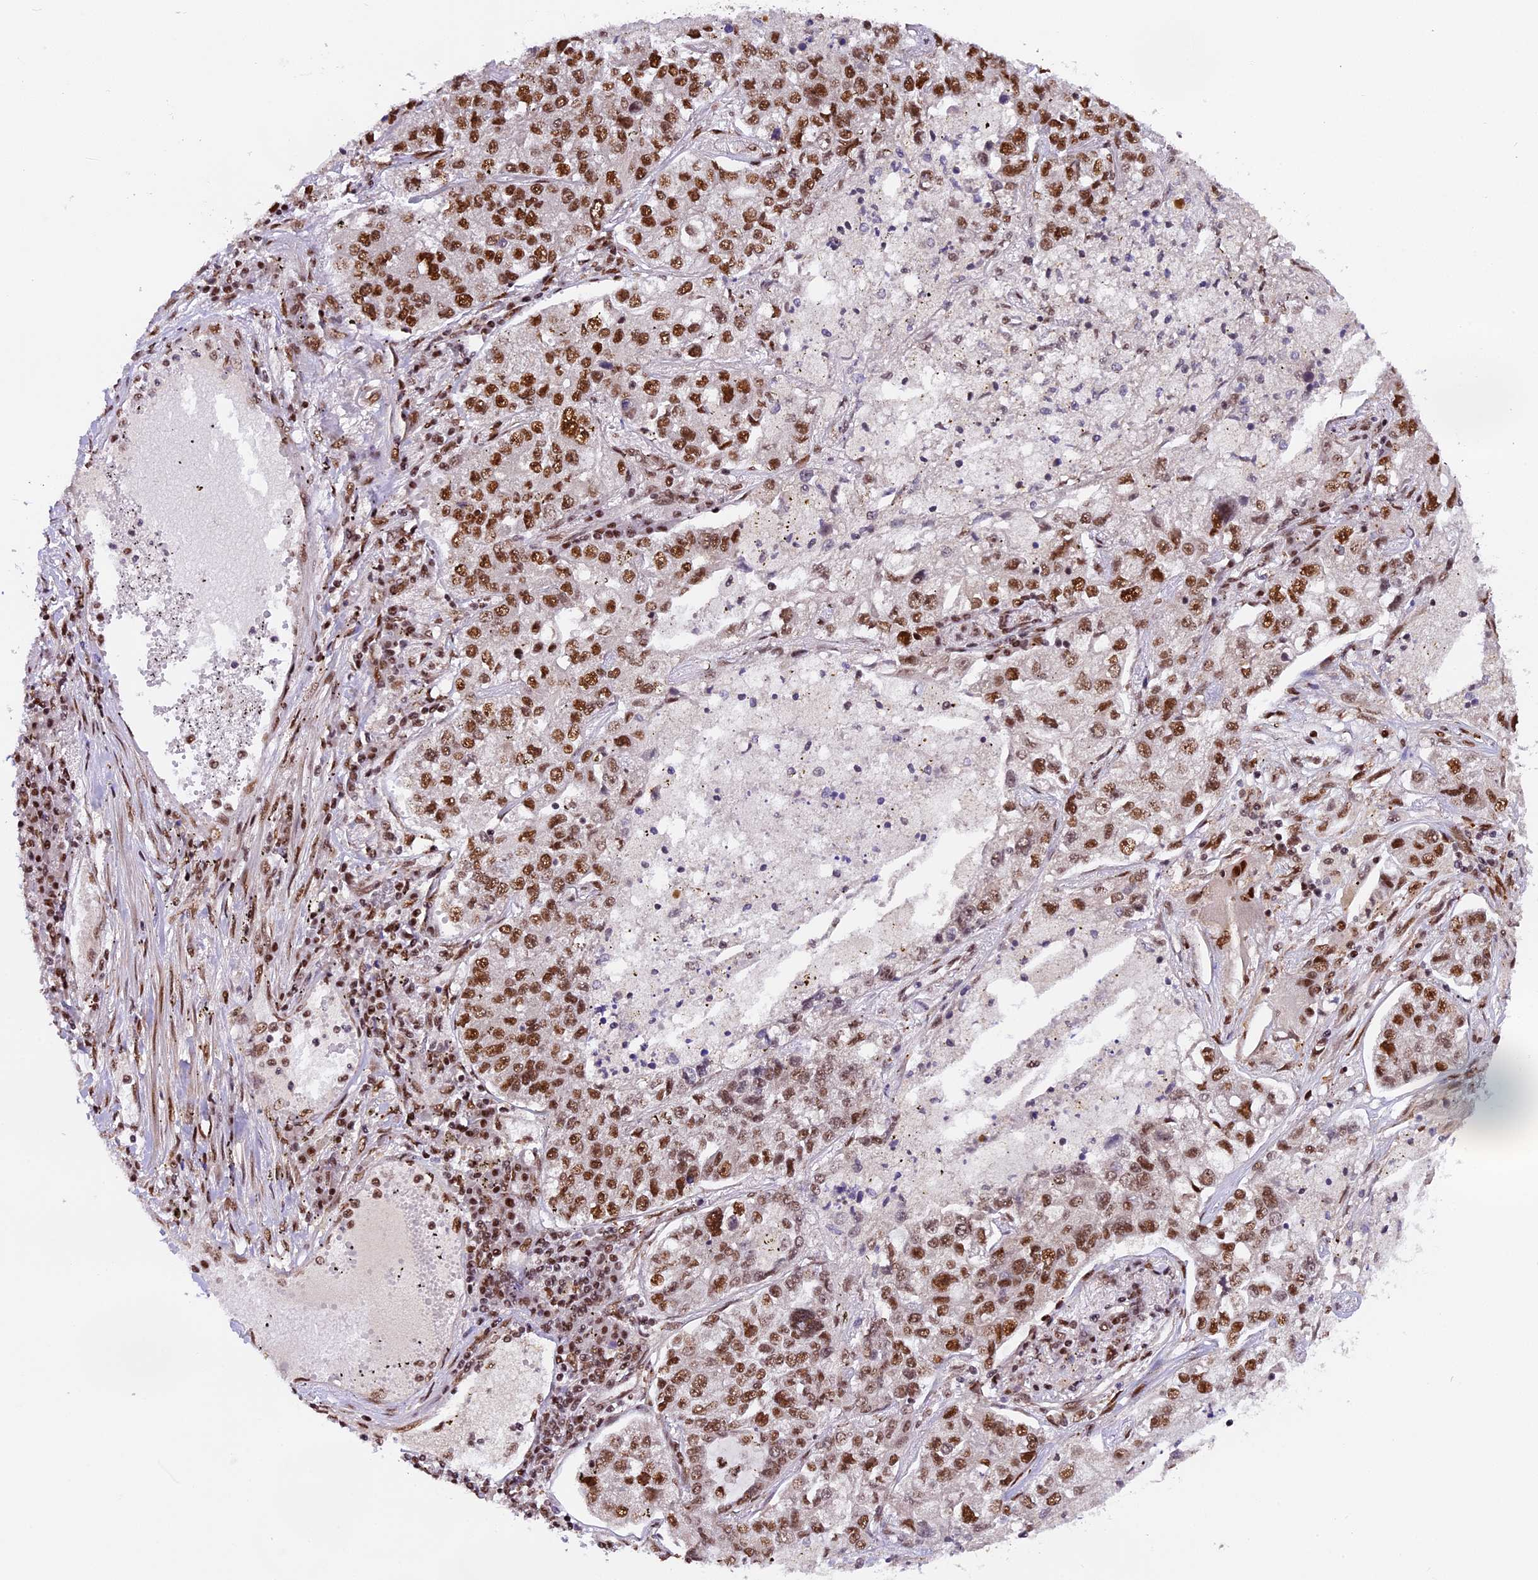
{"staining": {"intensity": "strong", "quantity": ">75%", "location": "nuclear"}, "tissue": "lung cancer", "cell_type": "Tumor cells", "image_type": "cancer", "snomed": [{"axis": "morphology", "description": "Adenocarcinoma, NOS"}, {"axis": "topography", "description": "Lung"}], "caption": "High-power microscopy captured an IHC micrograph of lung adenocarcinoma, revealing strong nuclear positivity in approximately >75% of tumor cells.", "gene": "RAMAC", "patient": {"sex": "male", "age": 49}}